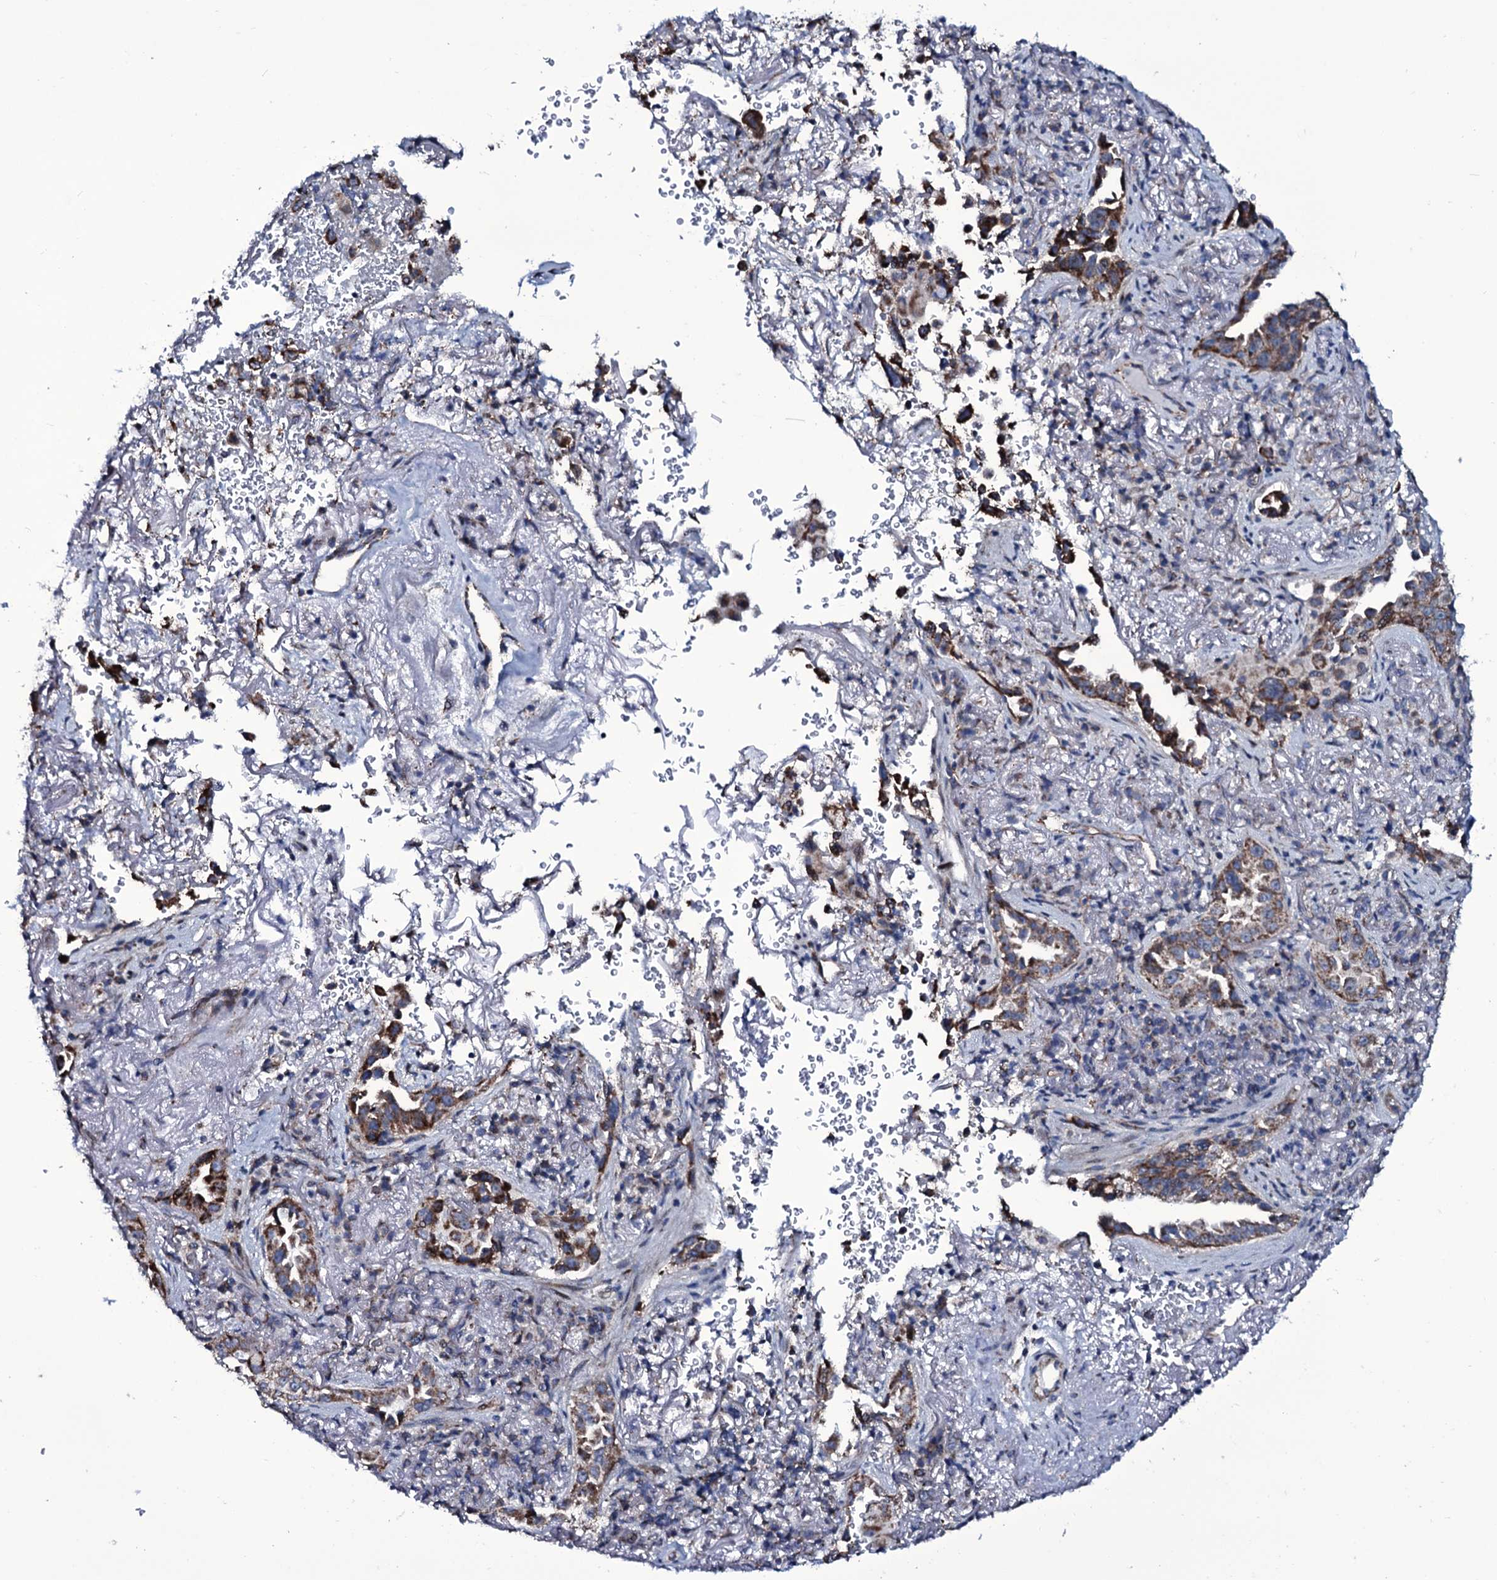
{"staining": {"intensity": "moderate", "quantity": ">75%", "location": "cytoplasmic/membranous"}, "tissue": "lung cancer", "cell_type": "Tumor cells", "image_type": "cancer", "snomed": [{"axis": "morphology", "description": "Adenocarcinoma, NOS"}, {"axis": "topography", "description": "Lung"}], "caption": "An IHC micrograph of neoplastic tissue is shown. Protein staining in brown highlights moderate cytoplasmic/membranous positivity in lung cancer (adenocarcinoma) within tumor cells.", "gene": "WIPF3", "patient": {"sex": "female", "age": 69}}